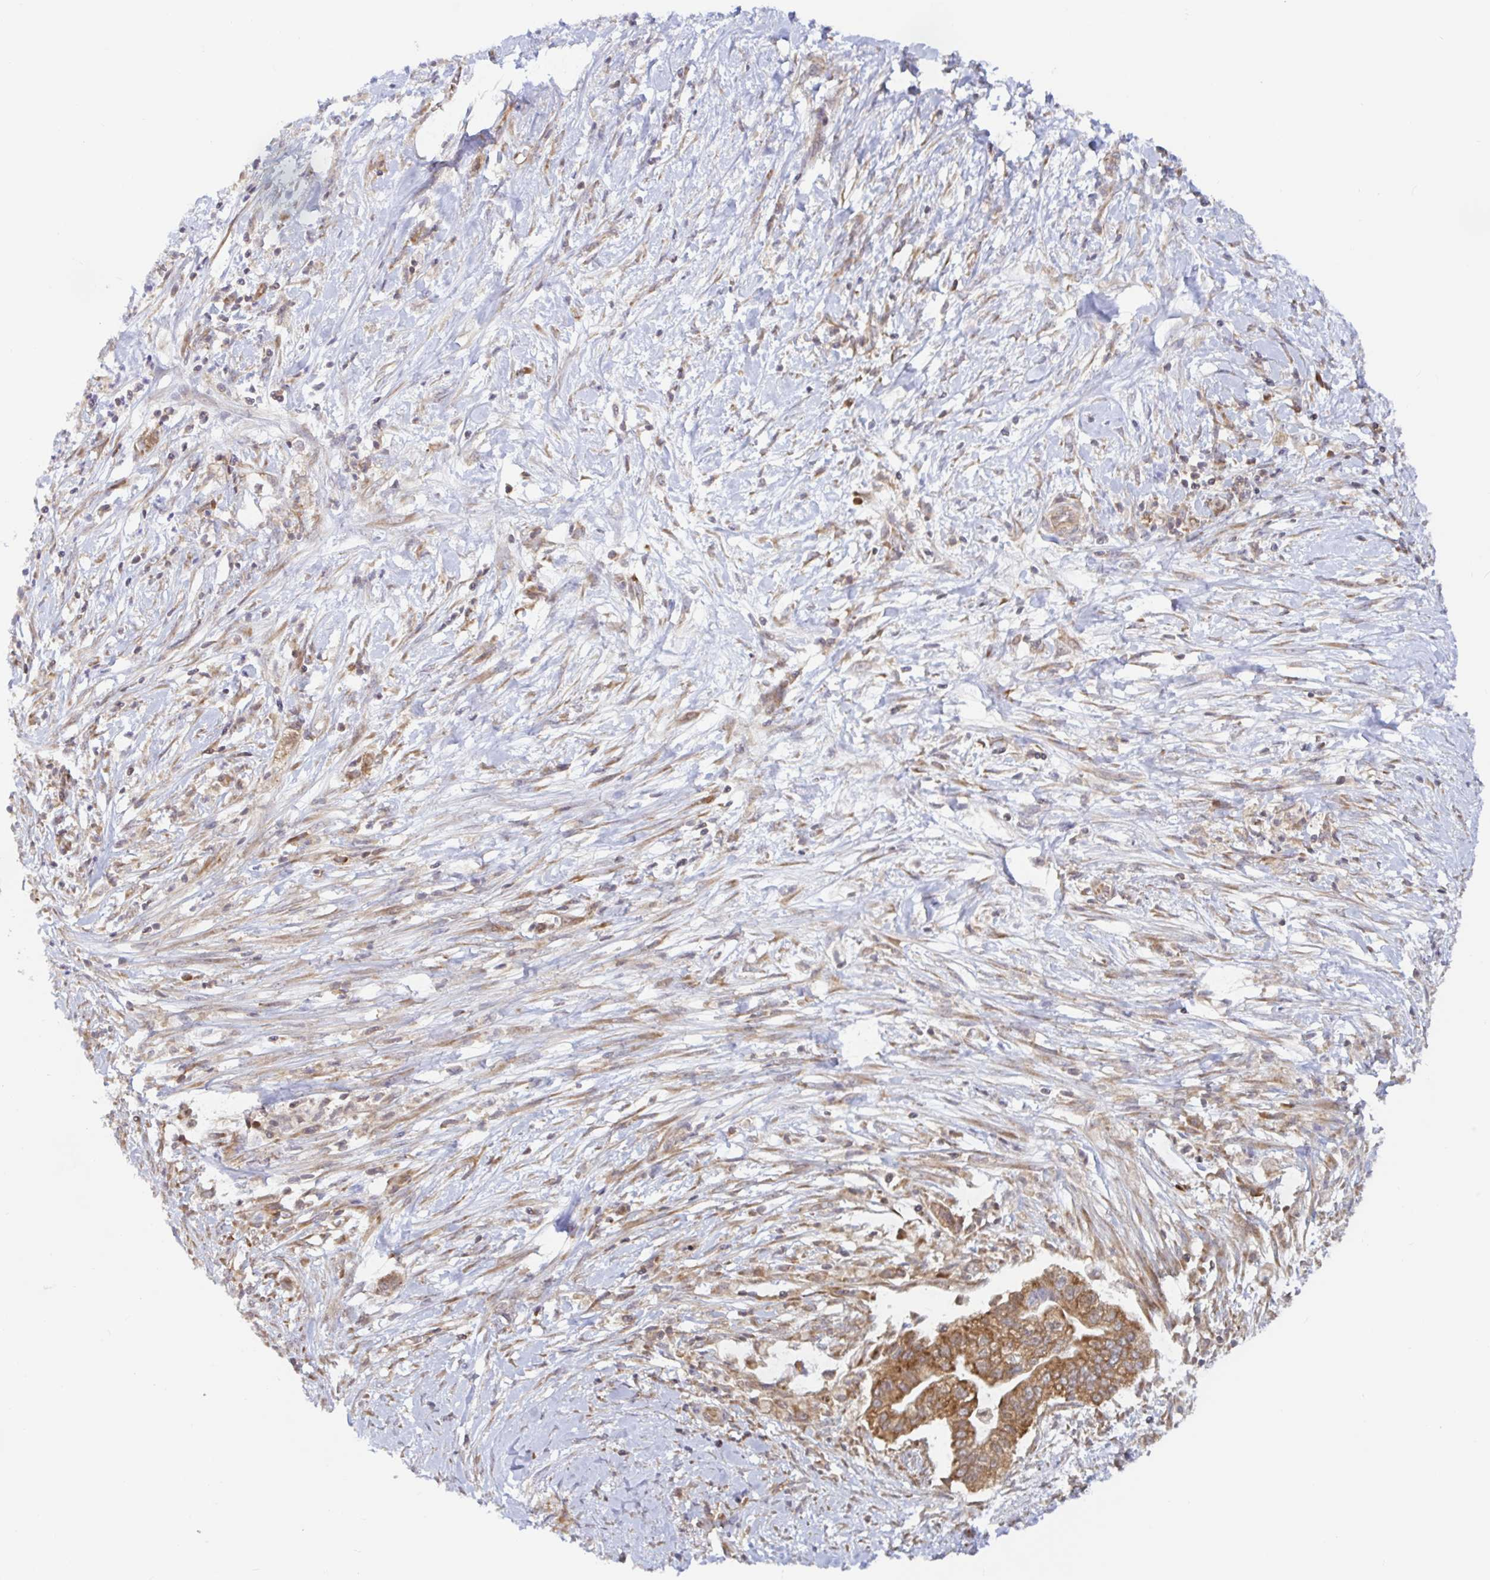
{"staining": {"intensity": "moderate", "quantity": ">75%", "location": "cytoplasmic/membranous"}, "tissue": "pancreatic cancer", "cell_type": "Tumor cells", "image_type": "cancer", "snomed": [{"axis": "morphology", "description": "Adenocarcinoma, NOS"}, {"axis": "topography", "description": "Pancreas"}], "caption": "A medium amount of moderate cytoplasmic/membranous expression is seen in about >75% of tumor cells in pancreatic cancer tissue. (Stains: DAB in brown, nuclei in blue, Microscopy: brightfield microscopy at high magnification).", "gene": "LARP1", "patient": {"sex": "male", "age": 70}}